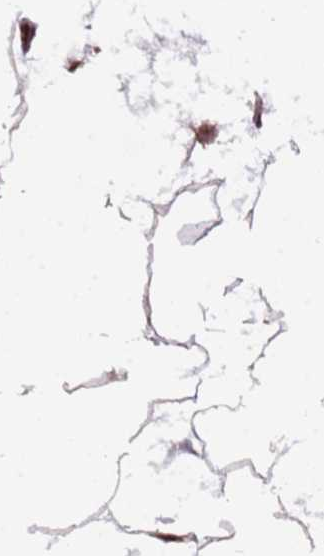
{"staining": {"intensity": "negative", "quantity": "none", "location": "none"}, "tissue": "adipose tissue", "cell_type": "Adipocytes", "image_type": "normal", "snomed": [{"axis": "morphology", "description": "Normal tissue, NOS"}, {"axis": "topography", "description": "Adipose tissue"}], "caption": "IHC histopathology image of benign adipose tissue: adipose tissue stained with DAB (3,3'-diaminobenzidine) shows no significant protein staining in adipocytes. (DAB (3,3'-diaminobenzidine) immunohistochemistry (IHC) with hematoxylin counter stain).", "gene": "ZNF624", "patient": {"sex": "female", "age": 37}}